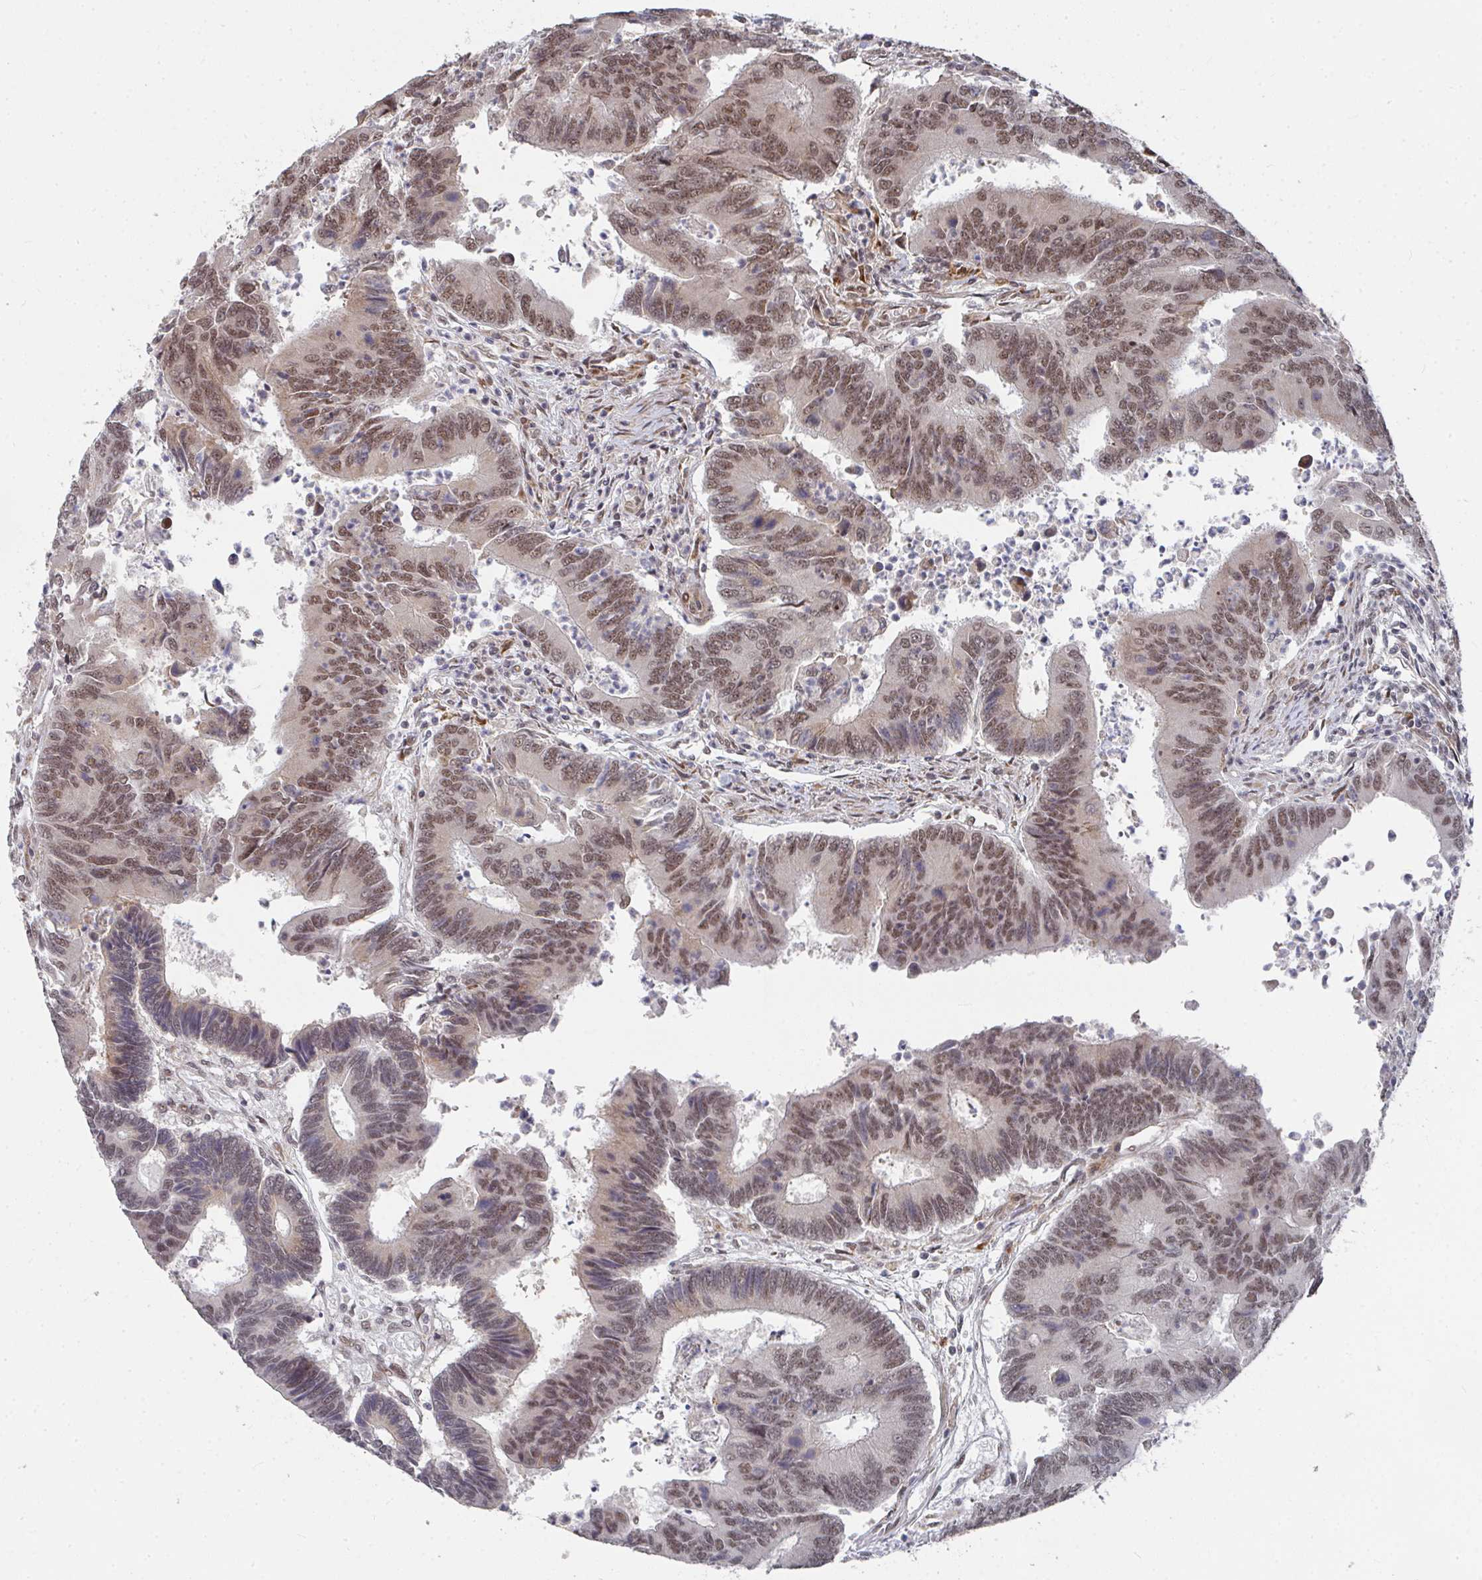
{"staining": {"intensity": "moderate", "quantity": ">75%", "location": "nuclear"}, "tissue": "colorectal cancer", "cell_type": "Tumor cells", "image_type": "cancer", "snomed": [{"axis": "morphology", "description": "Adenocarcinoma, NOS"}, {"axis": "topography", "description": "Colon"}], "caption": "Immunohistochemical staining of adenocarcinoma (colorectal) shows medium levels of moderate nuclear positivity in about >75% of tumor cells.", "gene": "RBBP5", "patient": {"sex": "female", "age": 67}}